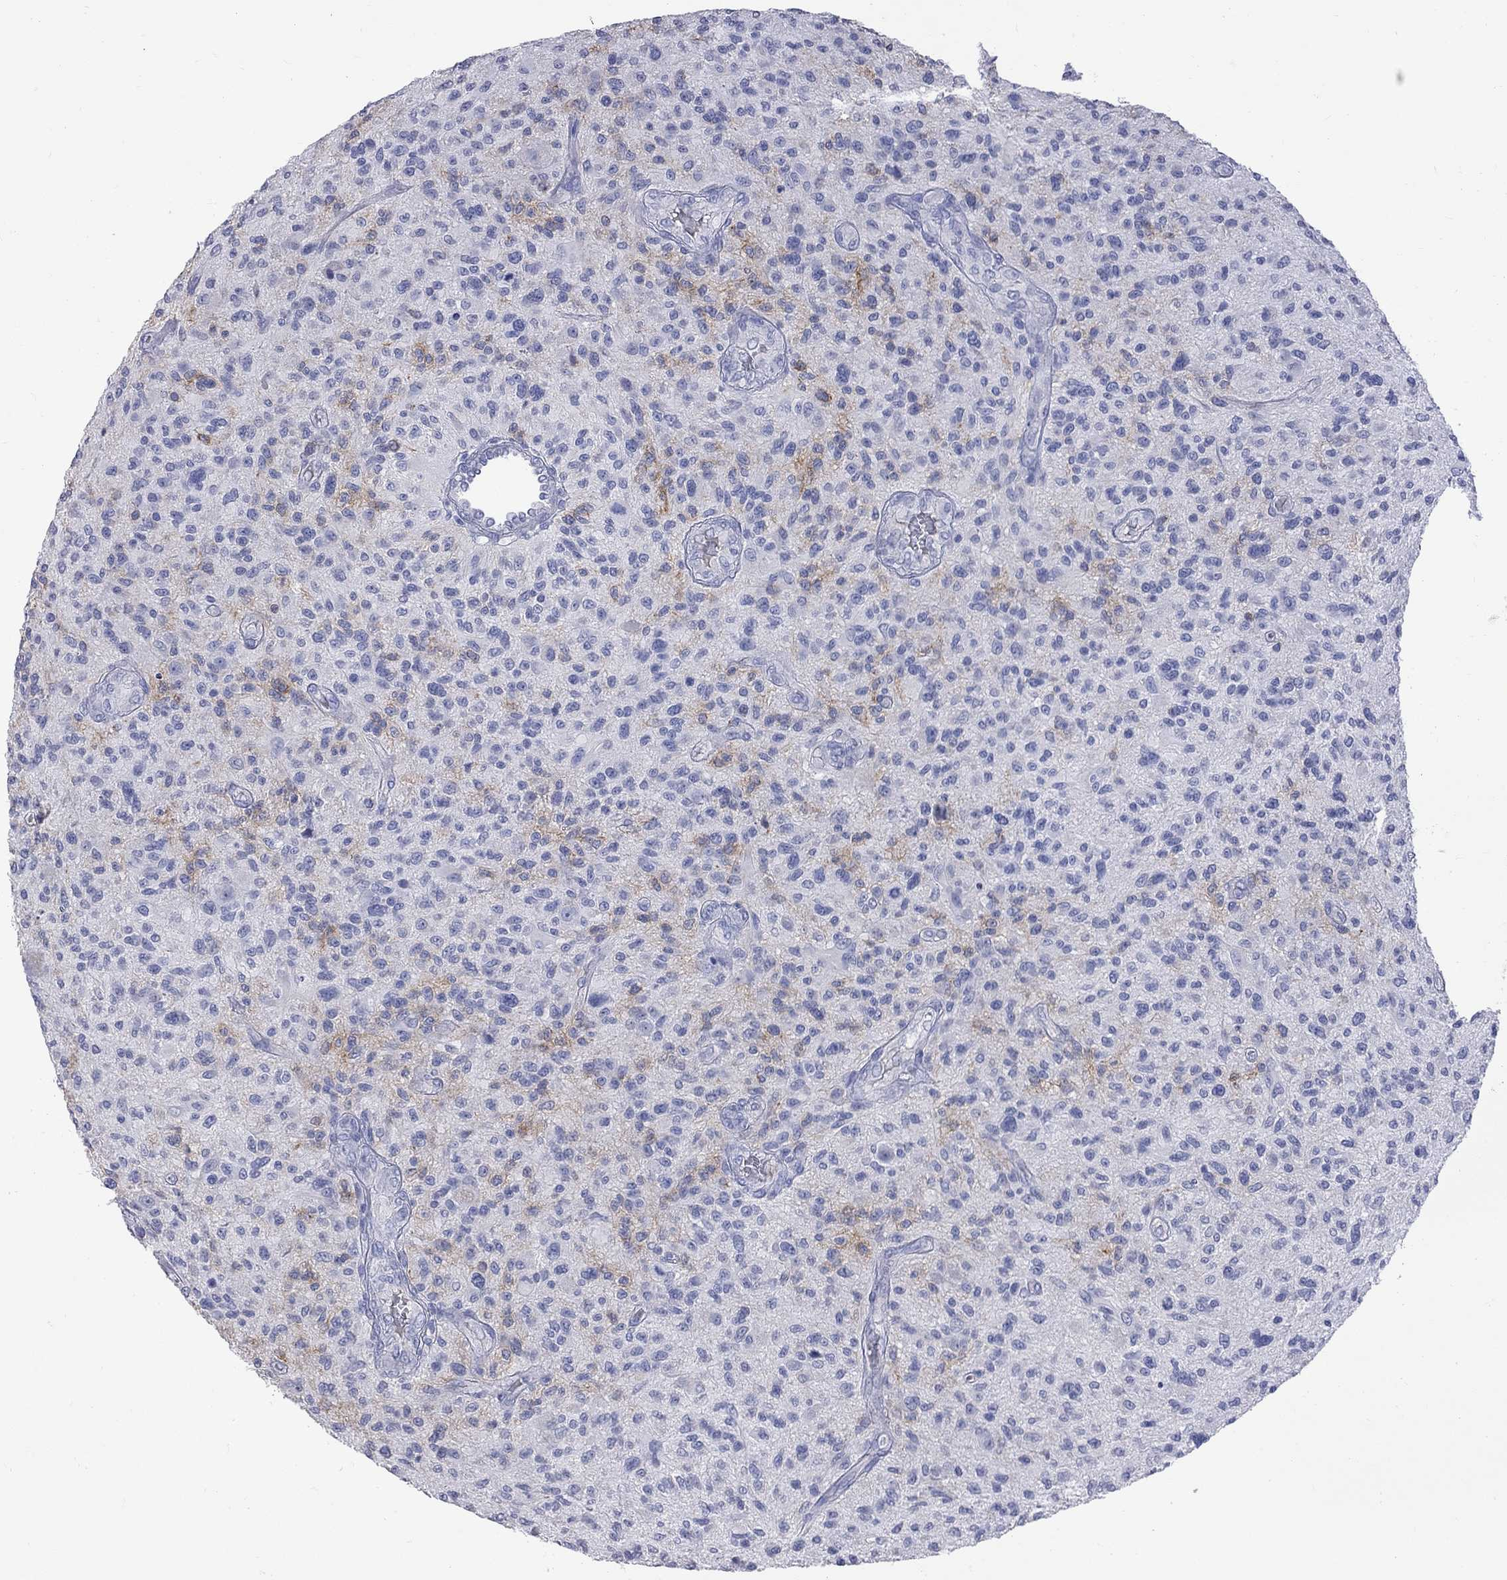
{"staining": {"intensity": "negative", "quantity": "none", "location": "none"}, "tissue": "glioma", "cell_type": "Tumor cells", "image_type": "cancer", "snomed": [{"axis": "morphology", "description": "Glioma, malignant, High grade"}, {"axis": "topography", "description": "Brain"}], "caption": "An immunohistochemistry image of glioma is shown. There is no staining in tumor cells of glioma.", "gene": "KCND2", "patient": {"sex": "male", "age": 47}}